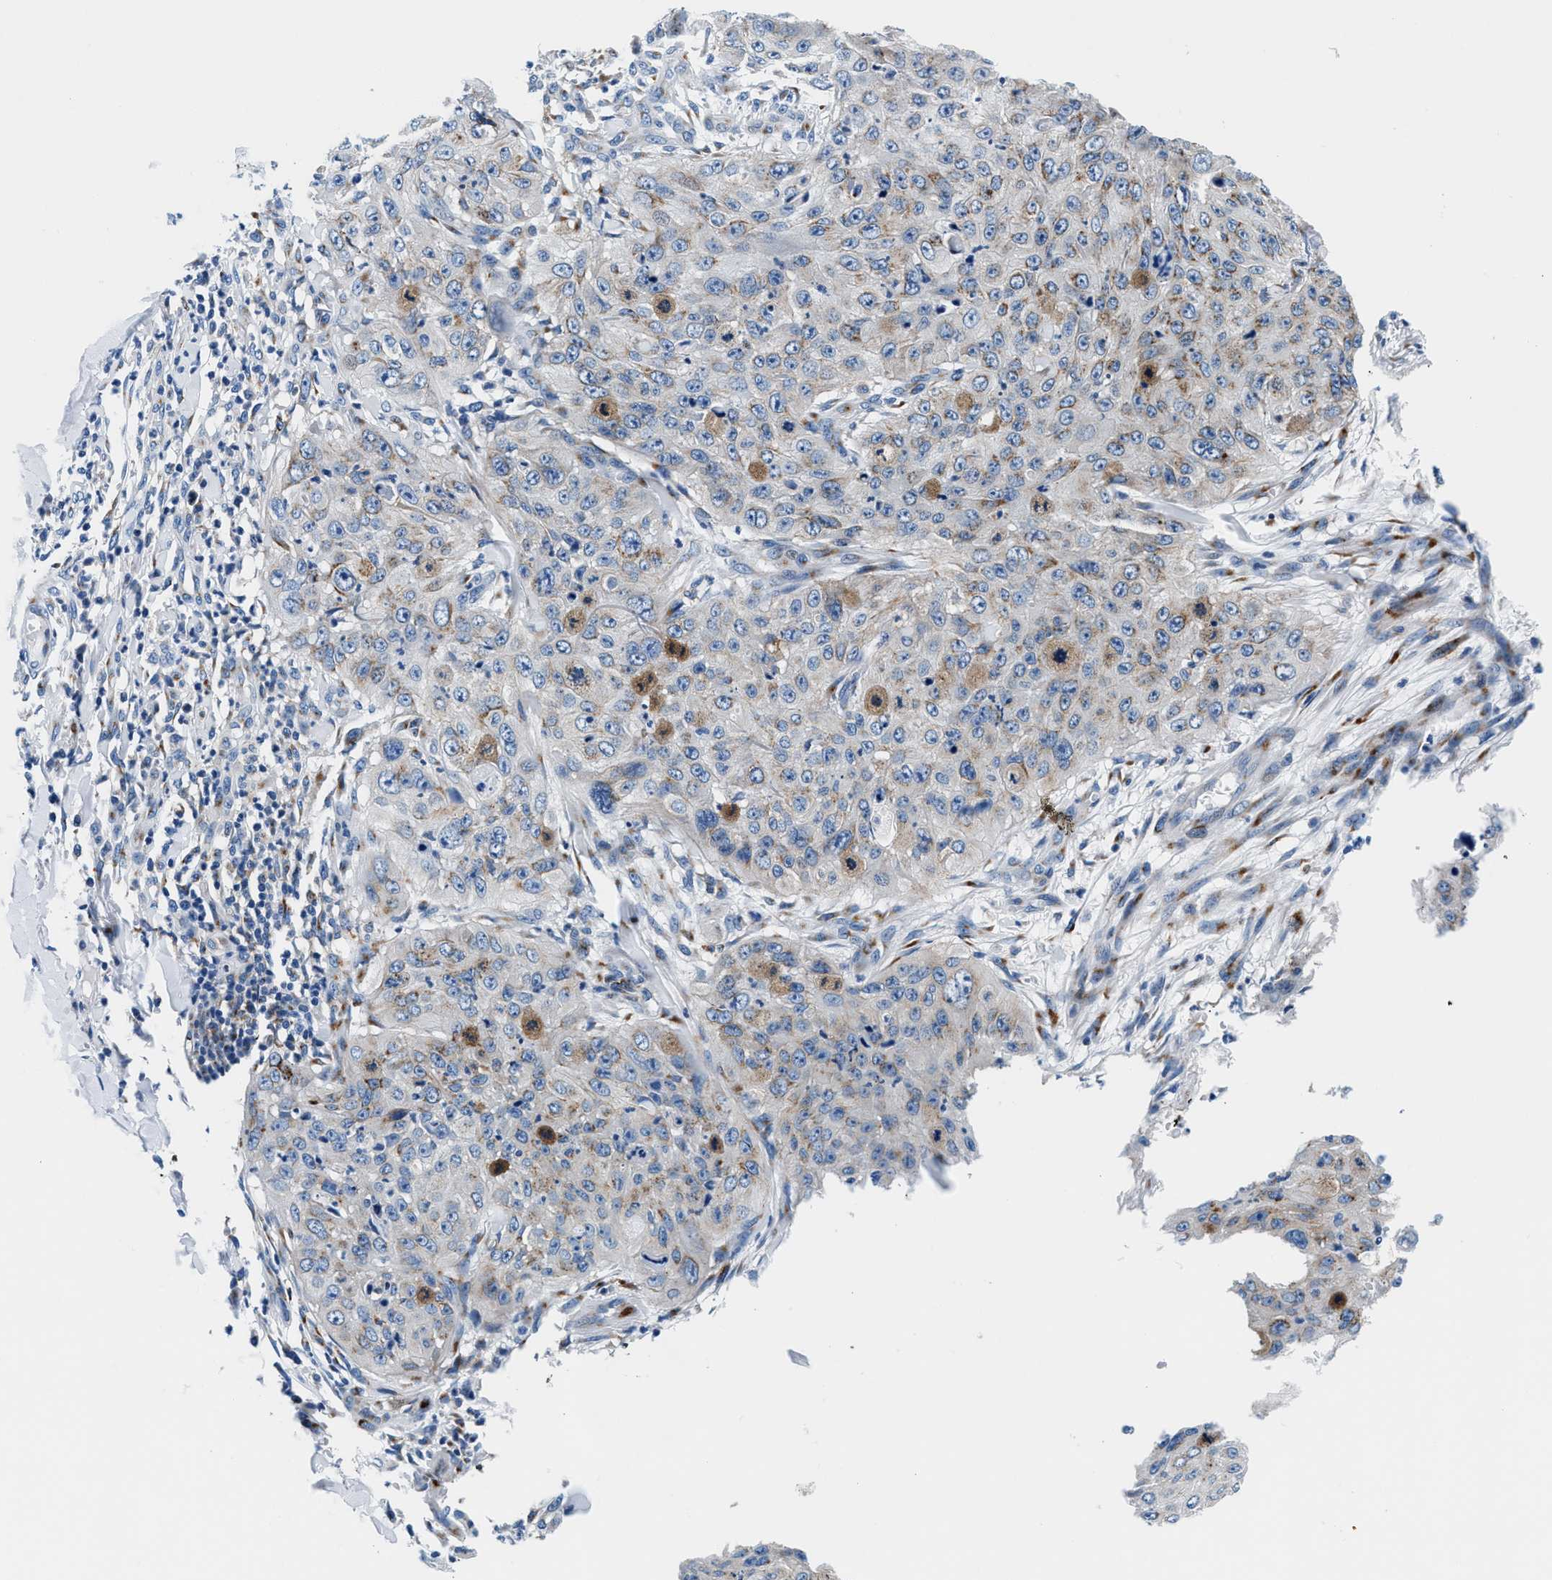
{"staining": {"intensity": "weak", "quantity": "<25%", "location": "cytoplasmic/membranous"}, "tissue": "skin cancer", "cell_type": "Tumor cells", "image_type": "cancer", "snomed": [{"axis": "morphology", "description": "Squamous cell carcinoma, NOS"}, {"axis": "topography", "description": "Skin"}], "caption": "The micrograph exhibits no significant staining in tumor cells of skin squamous cell carcinoma. The staining is performed using DAB brown chromogen with nuclei counter-stained in using hematoxylin.", "gene": "VPS53", "patient": {"sex": "female", "age": 80}}